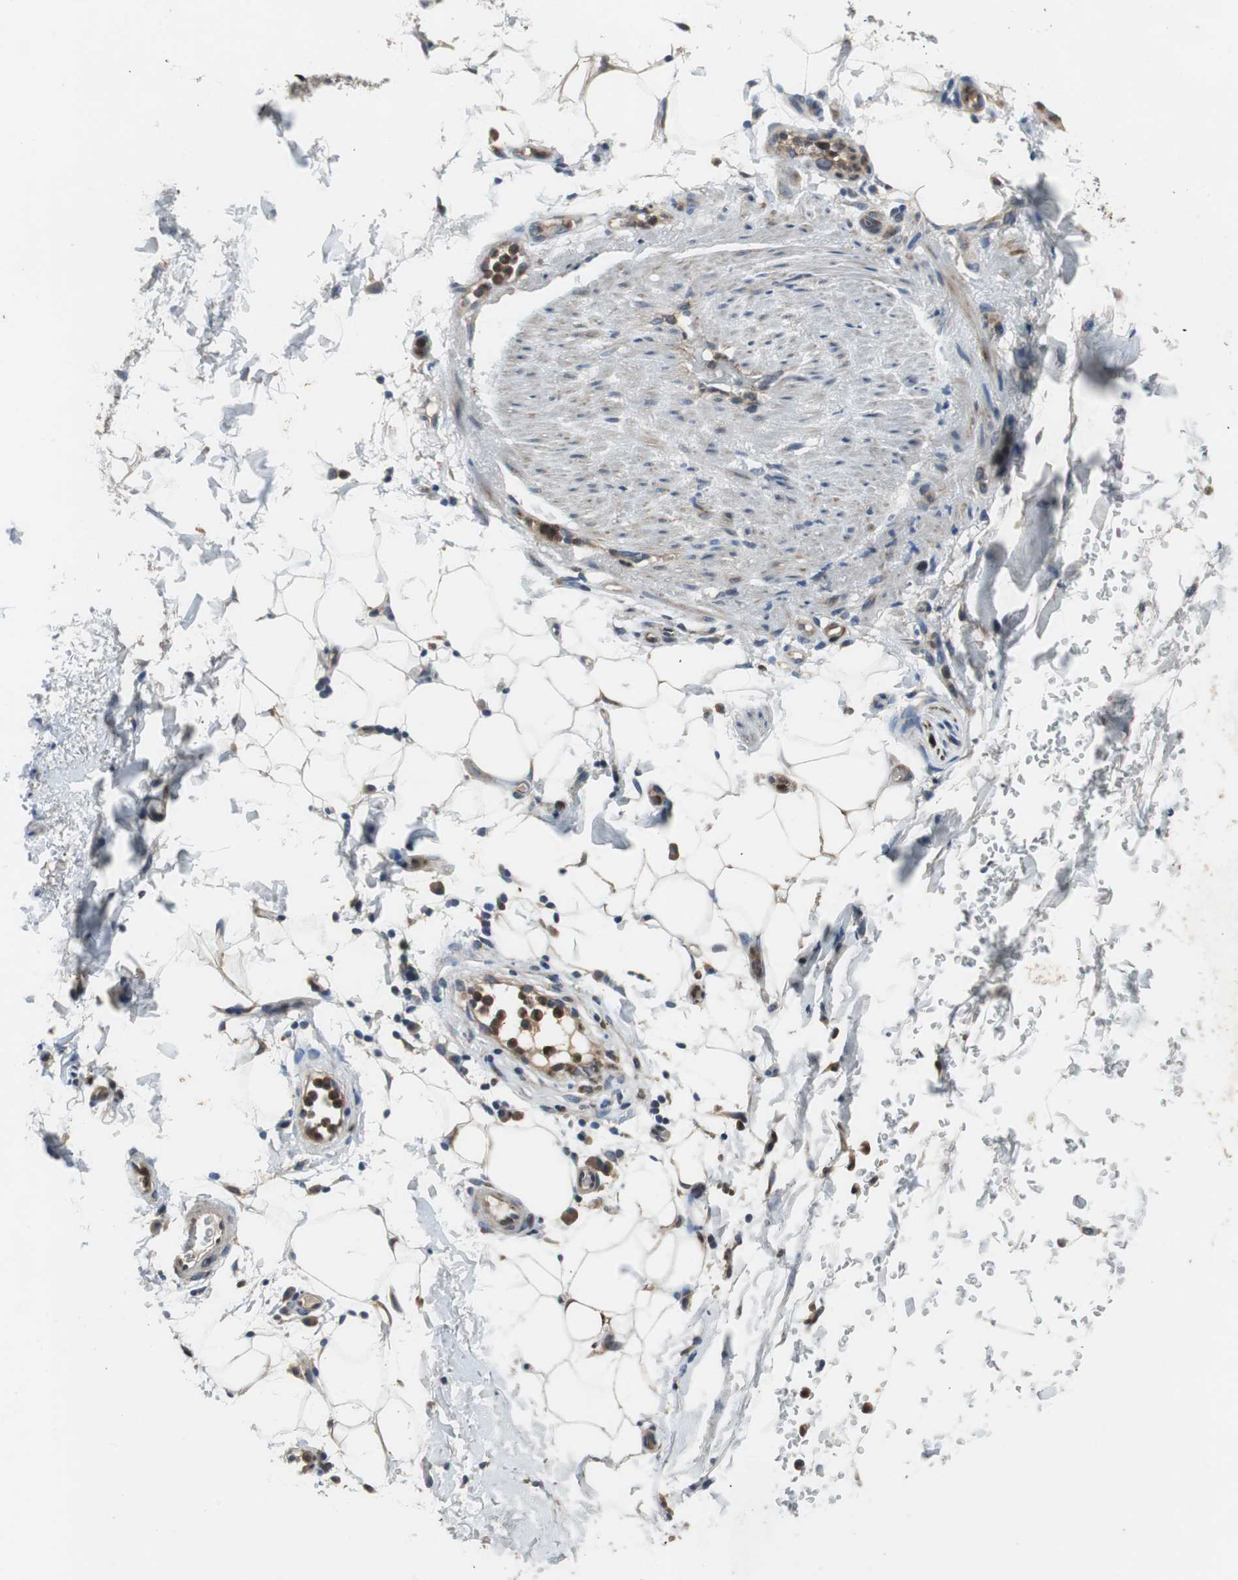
{"staining": {"intensity": "weak", "quantity": ">75%", "location": "cytoplasmic/membranous"}, "tissue": "adipose tissue", "cell_type": "Adipocytes", "image_type": "normal", "snomed": [{"axis": "morphology", "description": "Normal tissue, NOS"}, {"axis": "topography", "description": "Cartilage tissue"}, {"axis": "topography", "description": "Bronchus"}], "caption": "Brown immunohistochemical staining in normal human adipose tissue exhibits weak cytoplasmic/membranous expression in about >75% of adipocytes.", "gene": "PI4KB", "patient": {"sex": "female", "age": 73}}